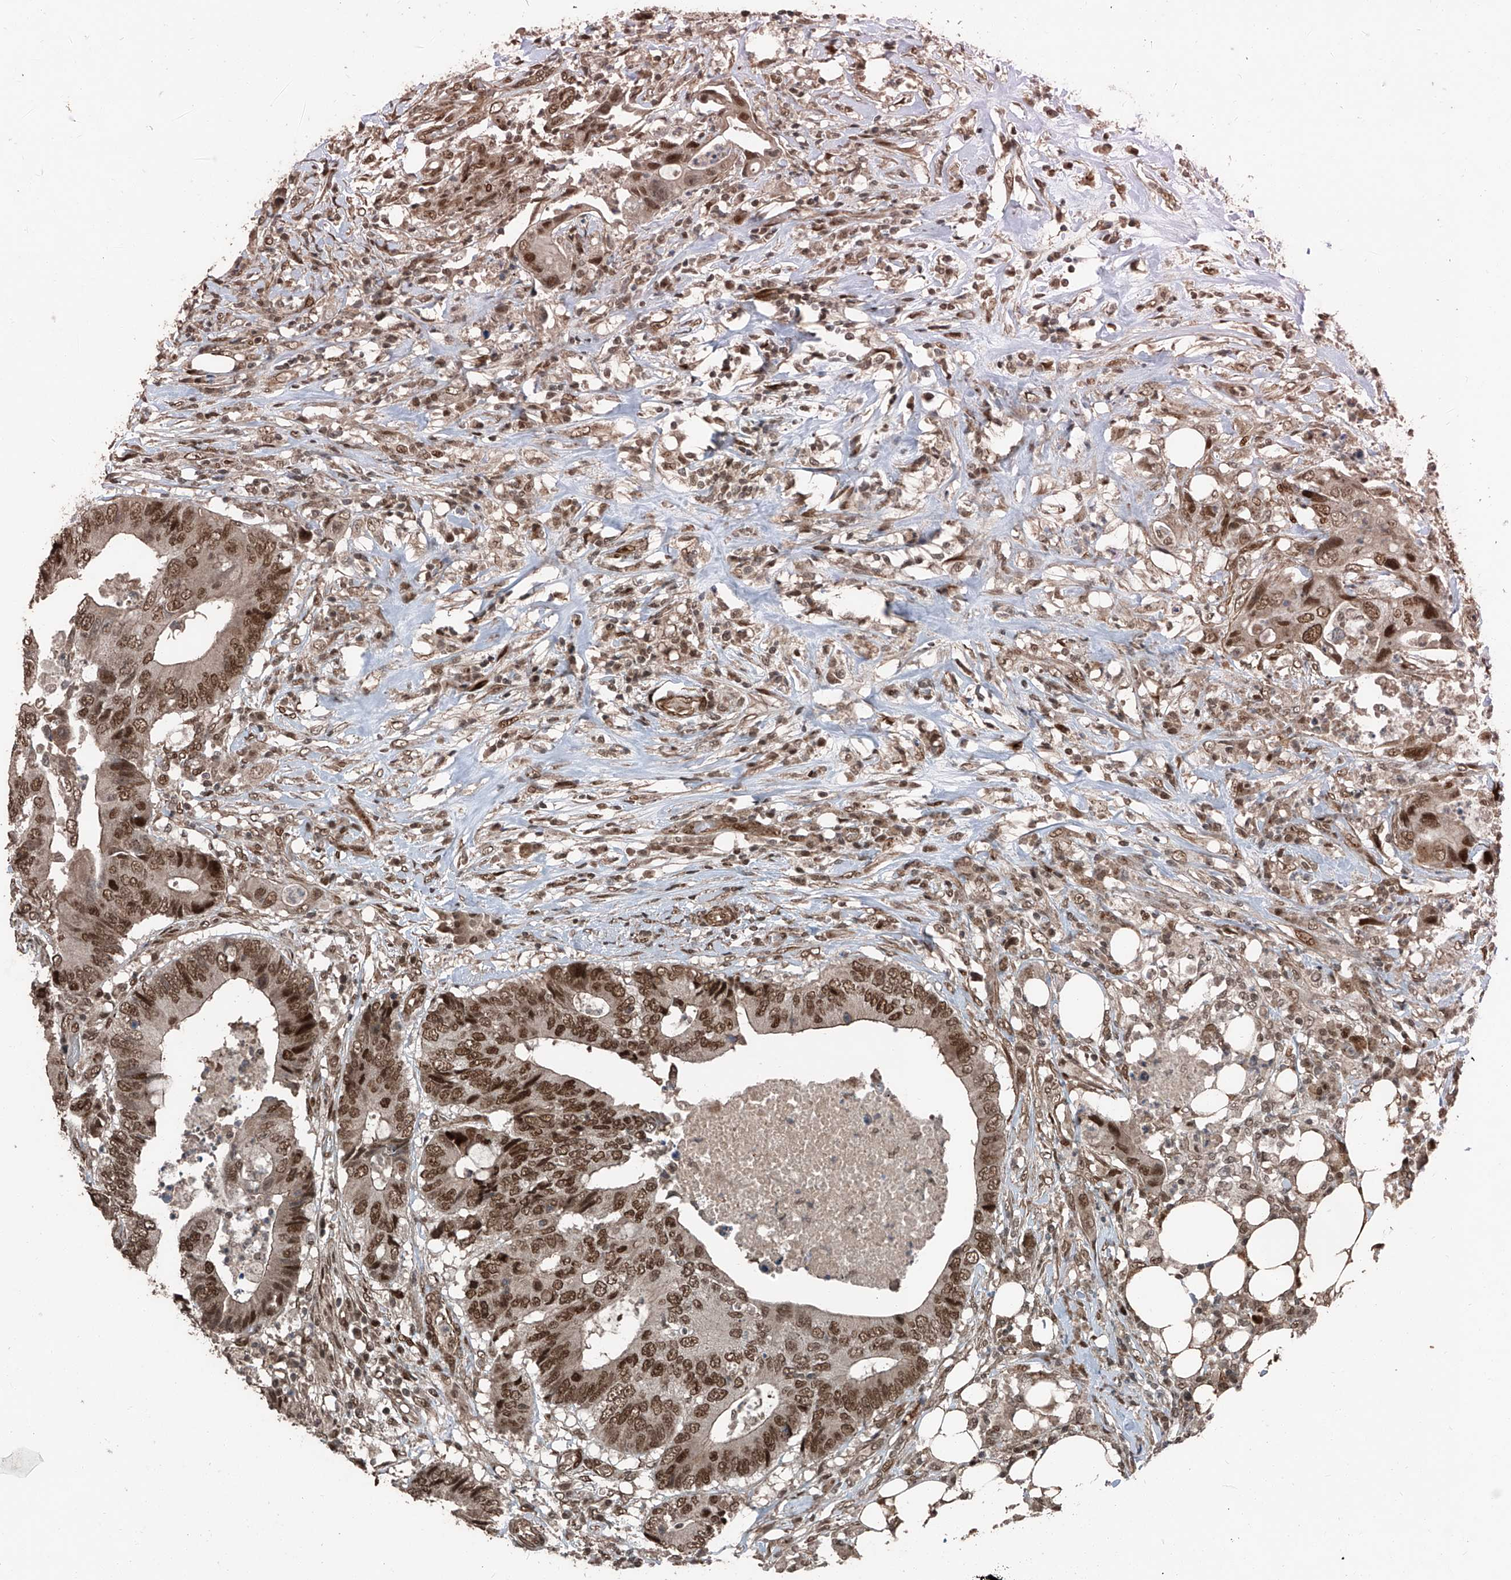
{"staining": {"intensity": "moderate", "quantity": ">75%", "location": "nuclear"}, "tissue": "colorectal cancer", "cell_type": "Tumor cells", "image_type": "cancer", "snomed": [{"axis": "morphology", "description": "Adenocarcinoma, NOS"}, {"axis": "topography", "description": "Colon"}], "caption": "The image exhibits immunohistochemical staining of colorectal cancer. There is moderate nuclear staining is seen in approximately >75% of tumor cells.", "gene": "ZNF570", "patient": {"sex": "male", "age": 71}}